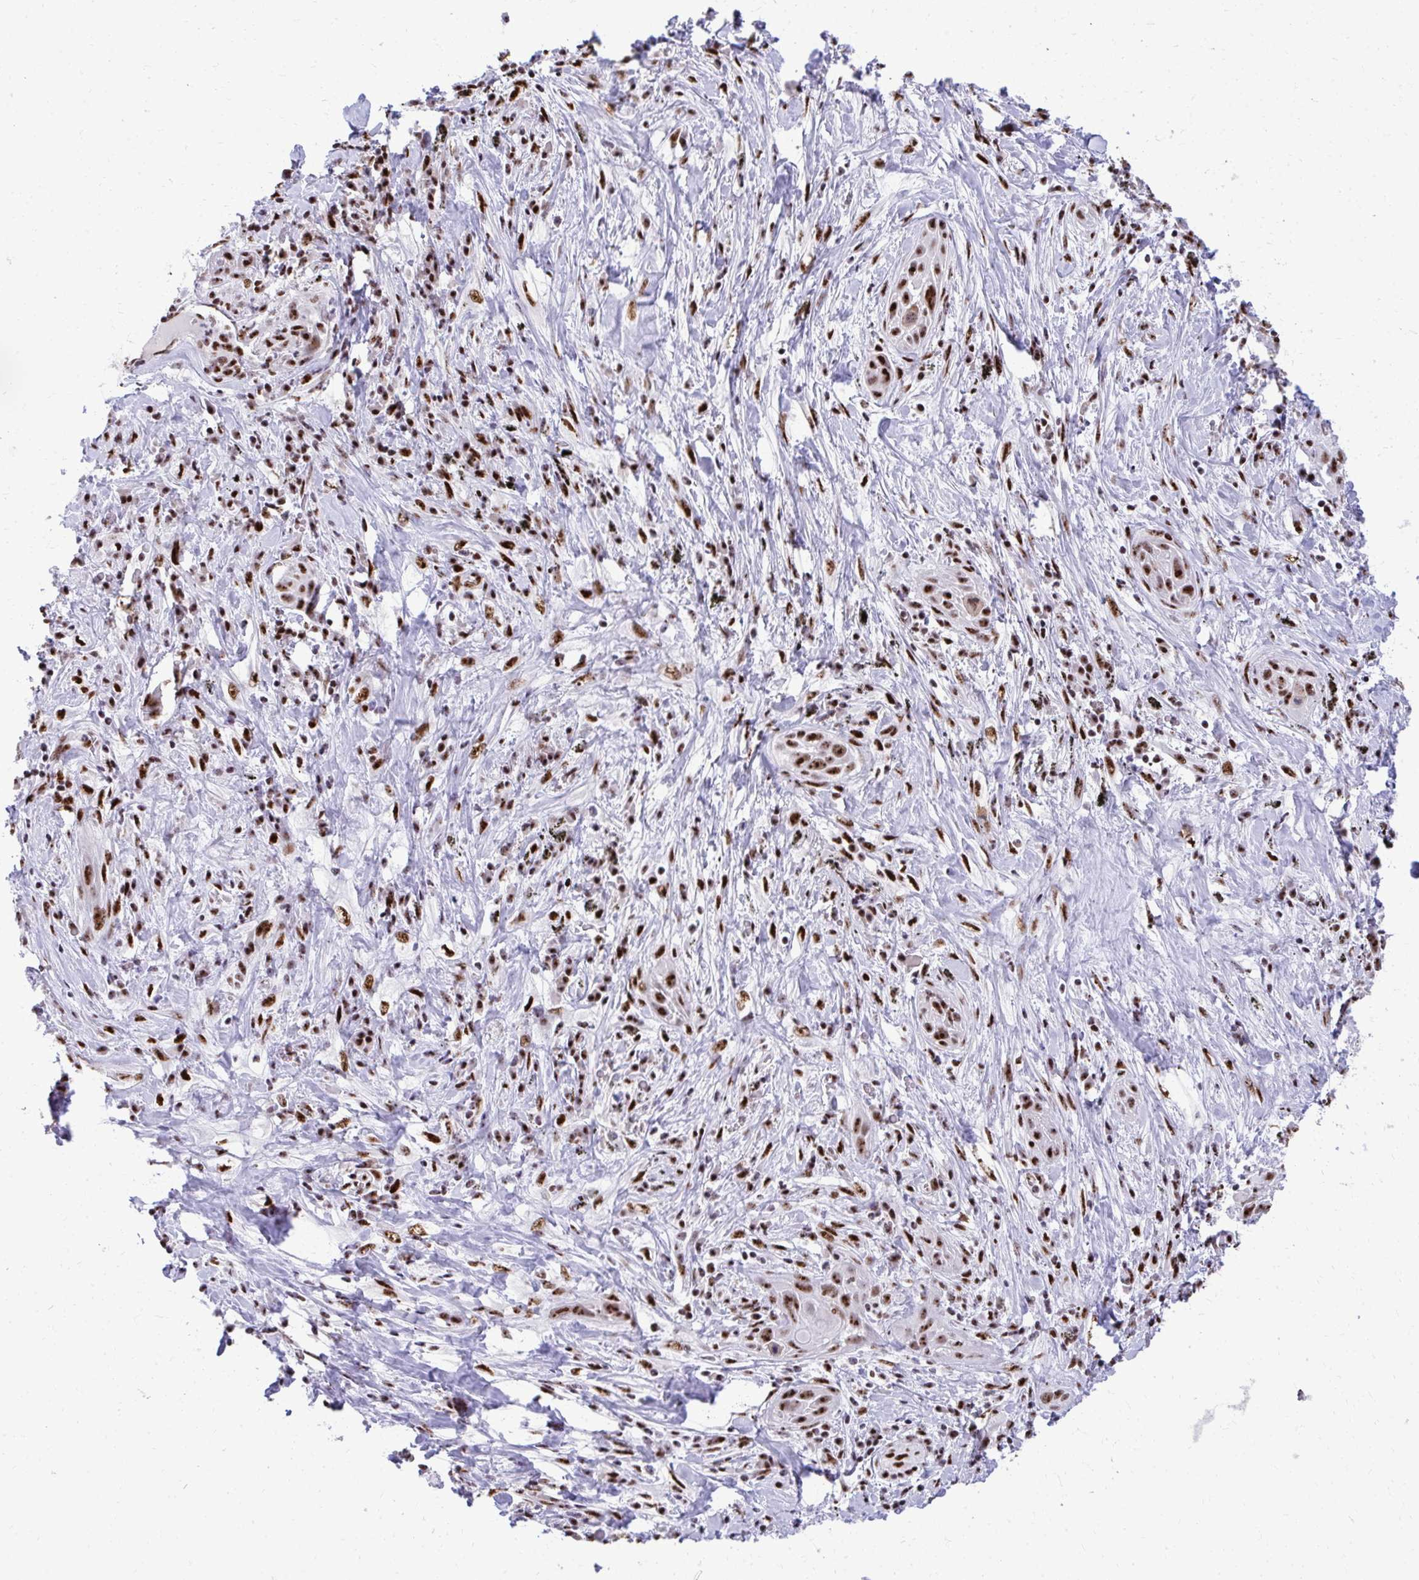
{"staining": {"intensity": "strong", "quantity": ">75%", "location": "nuclear"}, "tissue": "lung cancer", "cell_type": "Tumor cells", "image_type": "cancer", "snomed": [{"axis": "morphology", "description": "Squamous cell carcinoma, NOS"}, {"axis": "topography", "description": "Lung"}], "caption": "This histopathology image shows immunohistochemistry (IHC) staining of human lung squamous cell carcinoma, with high strong nuclear positivity in about >75% of tumor cells.", "gene": "PELP1", "patient": {"sex": "male", "age": 79}}